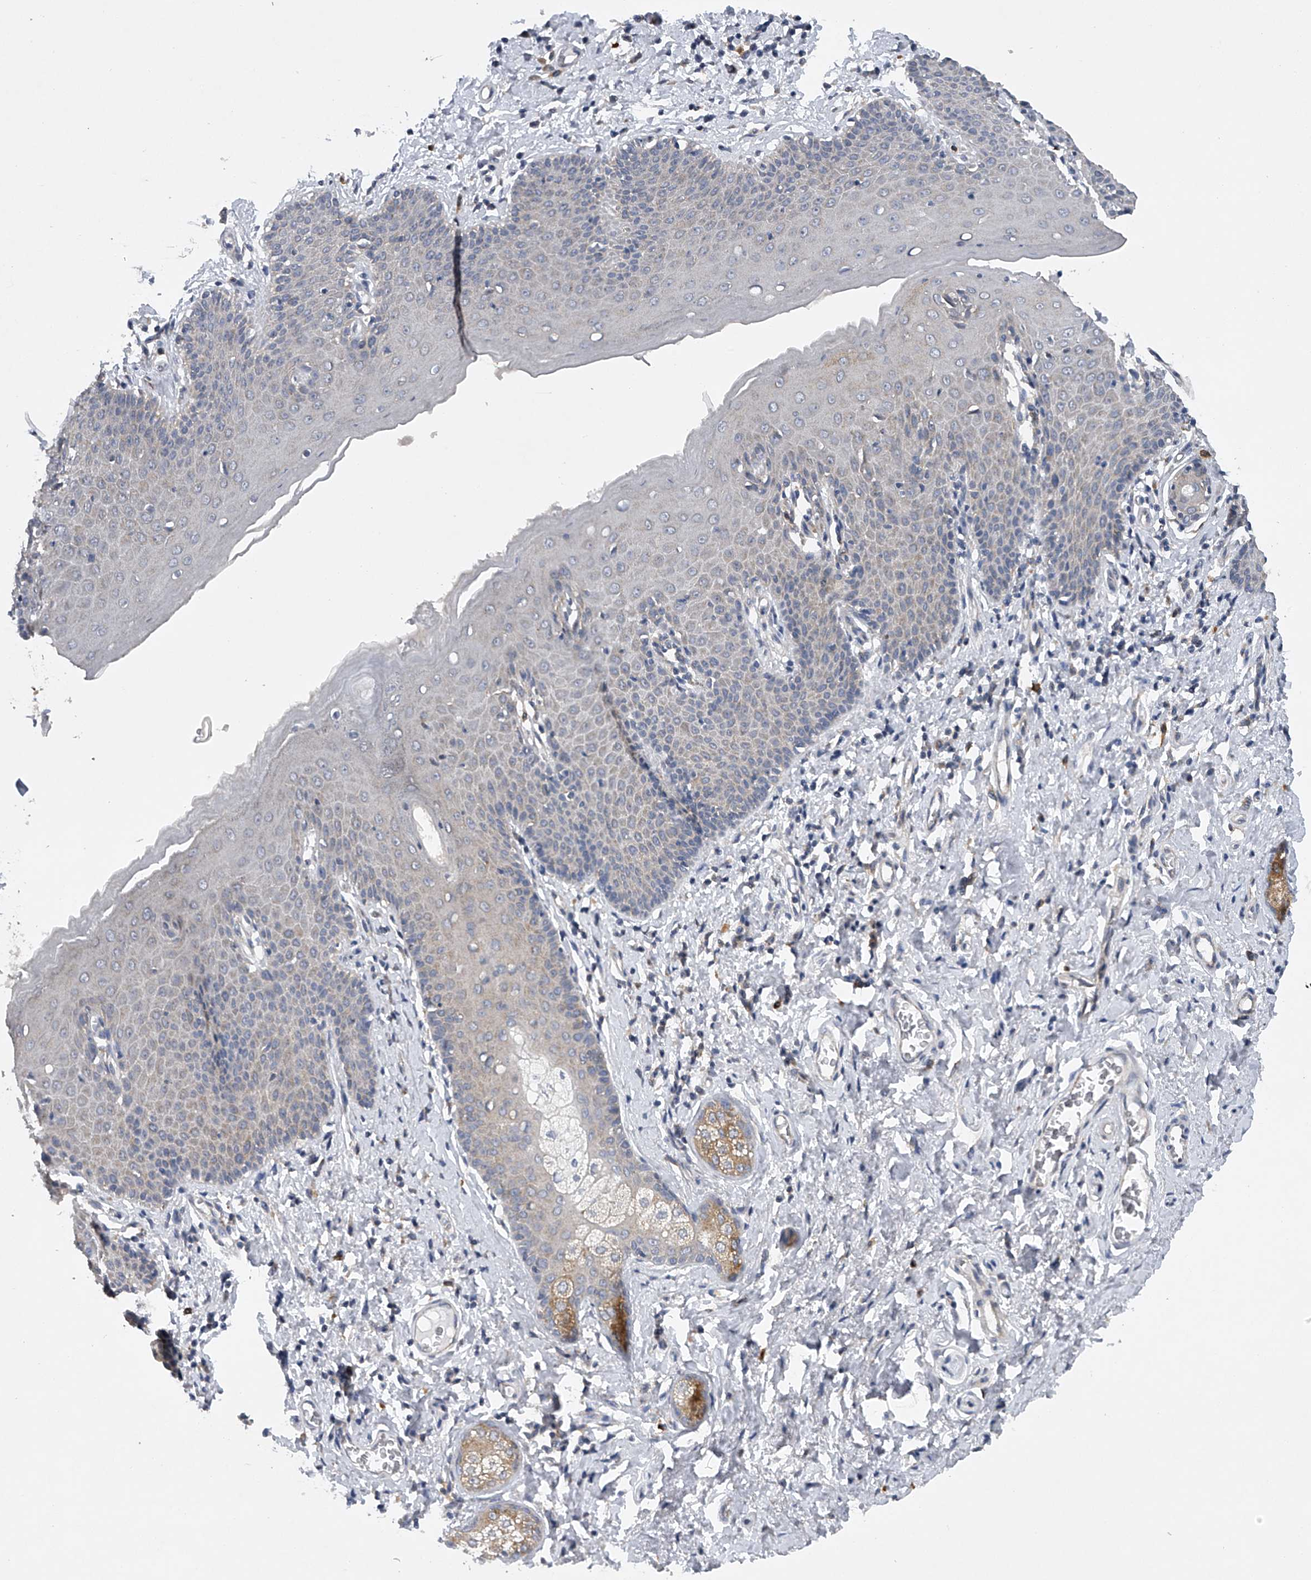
{"staining": {"intensity": "weak", "quantity": "<25%", "location": "cytoplasmic/membranous"}, "tissue": "skin", "cell_type": "Epidermal cells", "image_type": "normal", "snomed": [{"axis": "morphology", "description": "Normal tissue, NOS"}, {"axis": "topography", "description": "Vulva"}], "caption": "Immunohistochemical staining of benign skin displays no significant staining in epidermal cells. Brightfield microscopy of immunohistochemistry (IHC) stained with DAB (brown) and hematoxylin (blue), captured at high magnification.", "gene": "RNF5", "patient": {"sex": "female", "age": 66}}